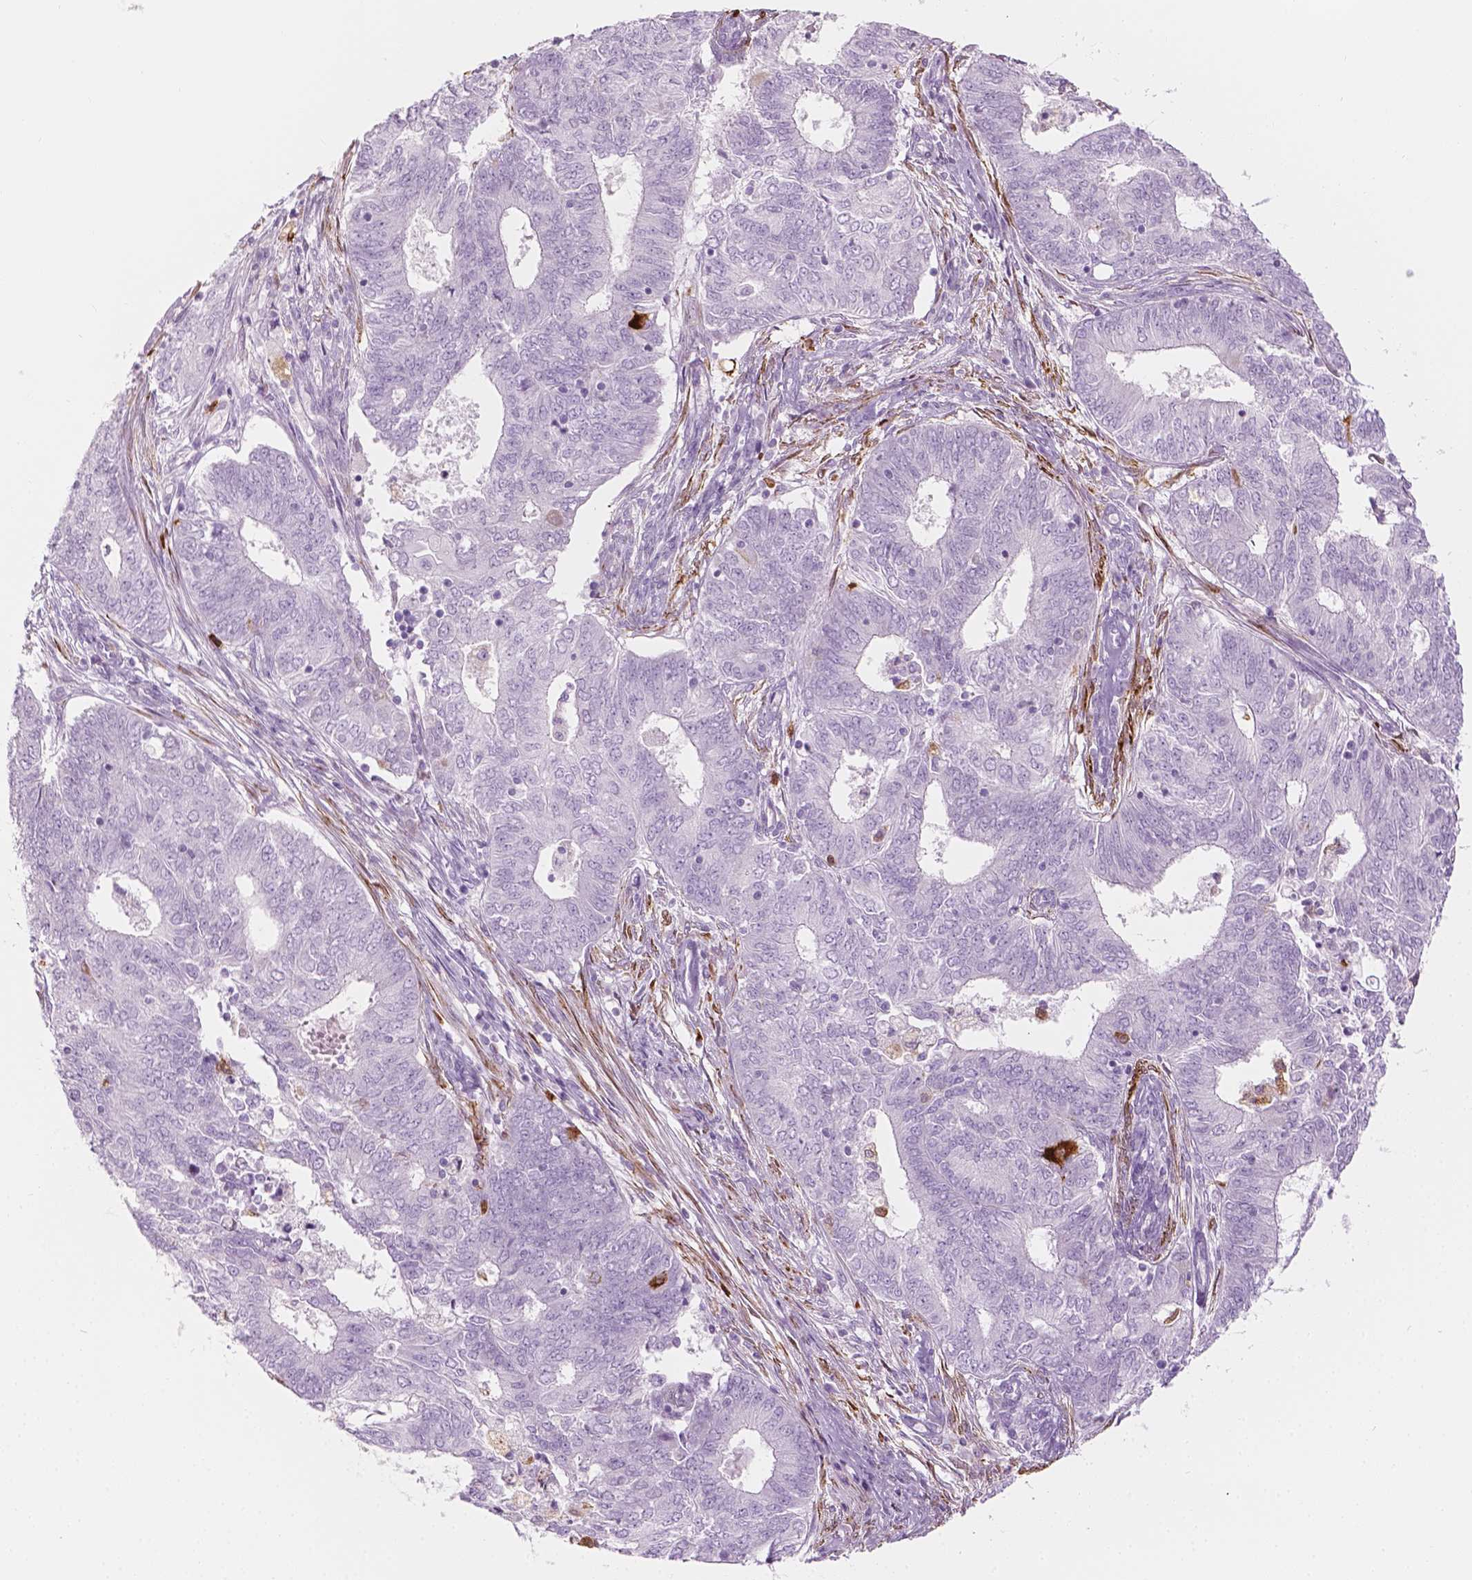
{"staining": {"intensity": "strong", "quantity": "<25%", "location": "cytoplasmic/membranous"}, "tissue": "endometrial cancer", "cell_type": "Tumor cells", "image_type": "cancer", "snomed": [{"axis": "morphology", "description": "Adenocarcinoma, NOS"}, {"axis": "topography", "description": "Endometrium"}], "caption": "Protein expression analysis of human endometrial adenocarcinoma reveals strong cytoplasmic/membranous positivity in about <25% of tumor cells.", "gene": "CES1", "patient": {"sex": "female", "age": 62}}